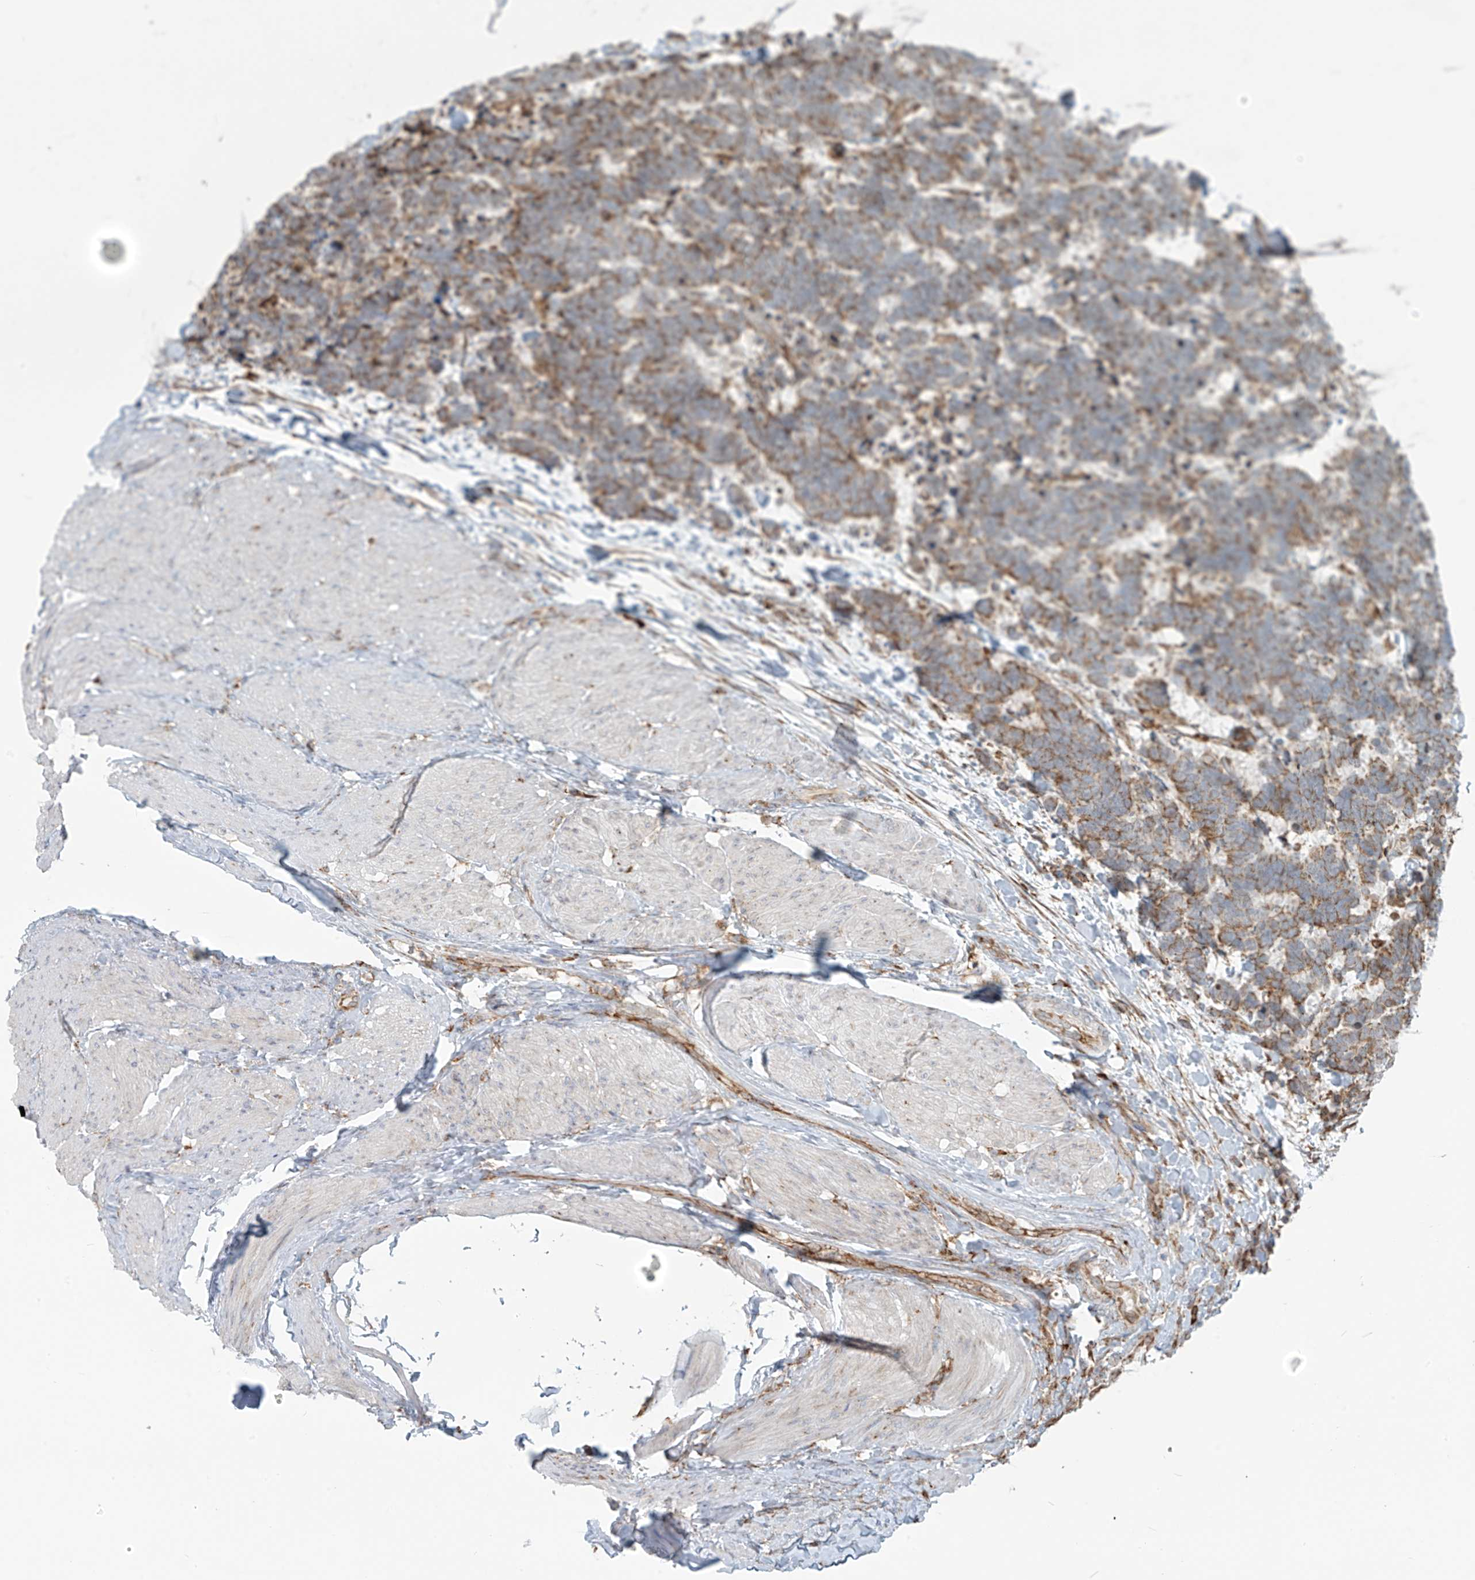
{"staining": {"intensity": "moderate", "quantity": ">75%", "location": "cytoplasmic/membranous"}, "tissue": "carcinoid", "cell_type": "Tumor cells", "image_type": "cancer", "snomed": [{"axis": "morphology", "description": "Carcinoma, NOS"}, {"axis": "morphology", "description": "Carcinoid, malignant, NOS"}, {"axis": "topography", "description": "Urinary bladder"}], "caption": "A brown stain labels moderate cytoplasmic/membranous positivity of a protein in human carcinoid tumor cells.", "gene": "KATNIP", "patient": {"sex": "male", "age": 57}}